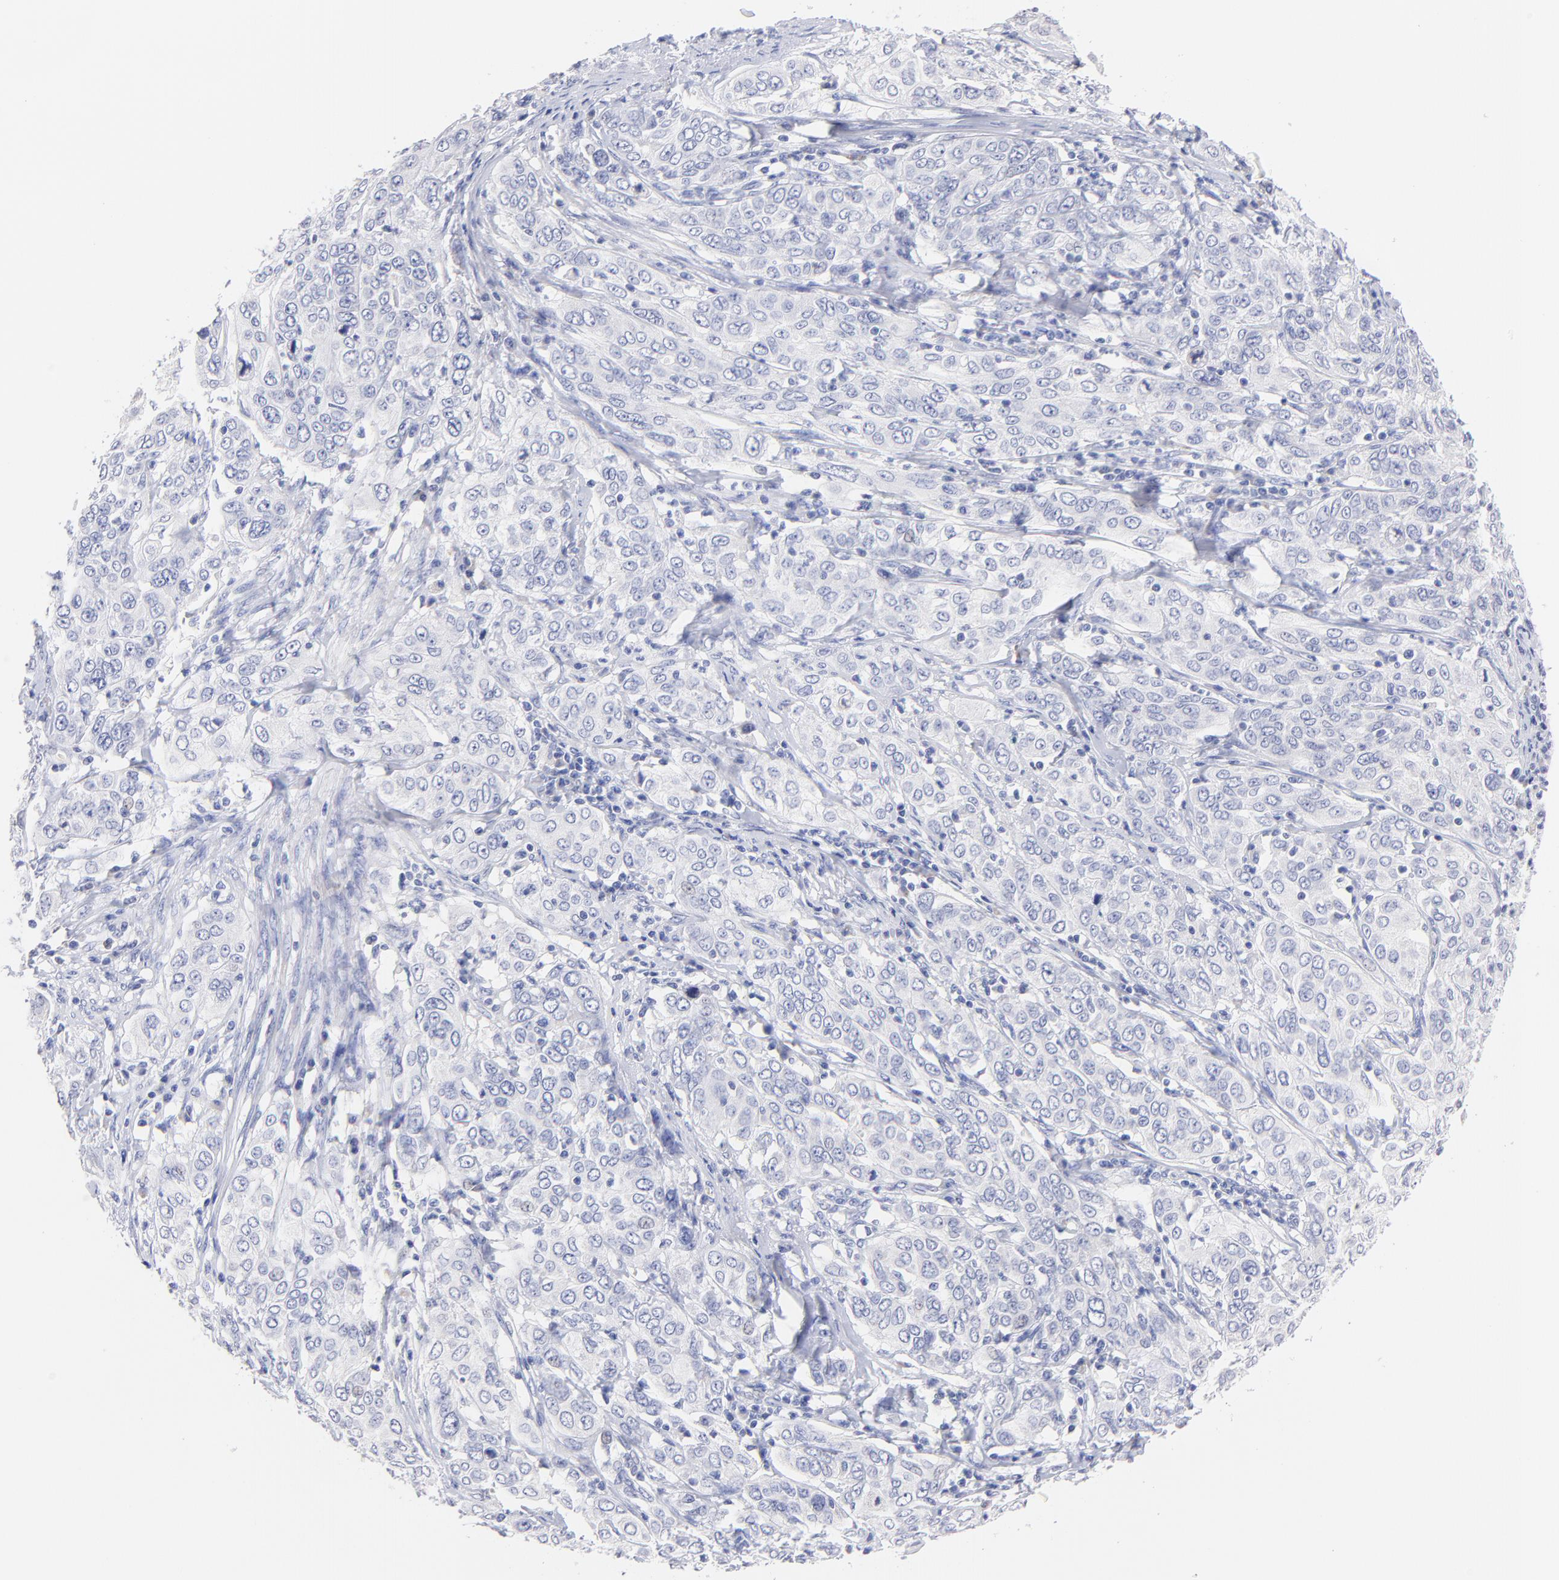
{"staining": {"intensity": "negative", "quantity": "none", "location": "none"}, "tissue": "cervical cancer", "cell_type": "Tumor cells", "image_type": "cancer", "snomed": [{"axis": "morphology", "description": "Squamous cell carcinoma, NOS"}, {"axis": "topography", "description": "Cervix"}], "caption": "This is a histopathology image of immunohistochemistry staining of cervical cancer, which shows no positivity in tumor cells.", "gene": "CFAP57", "patient": {"sex": "female", "age": 38}}